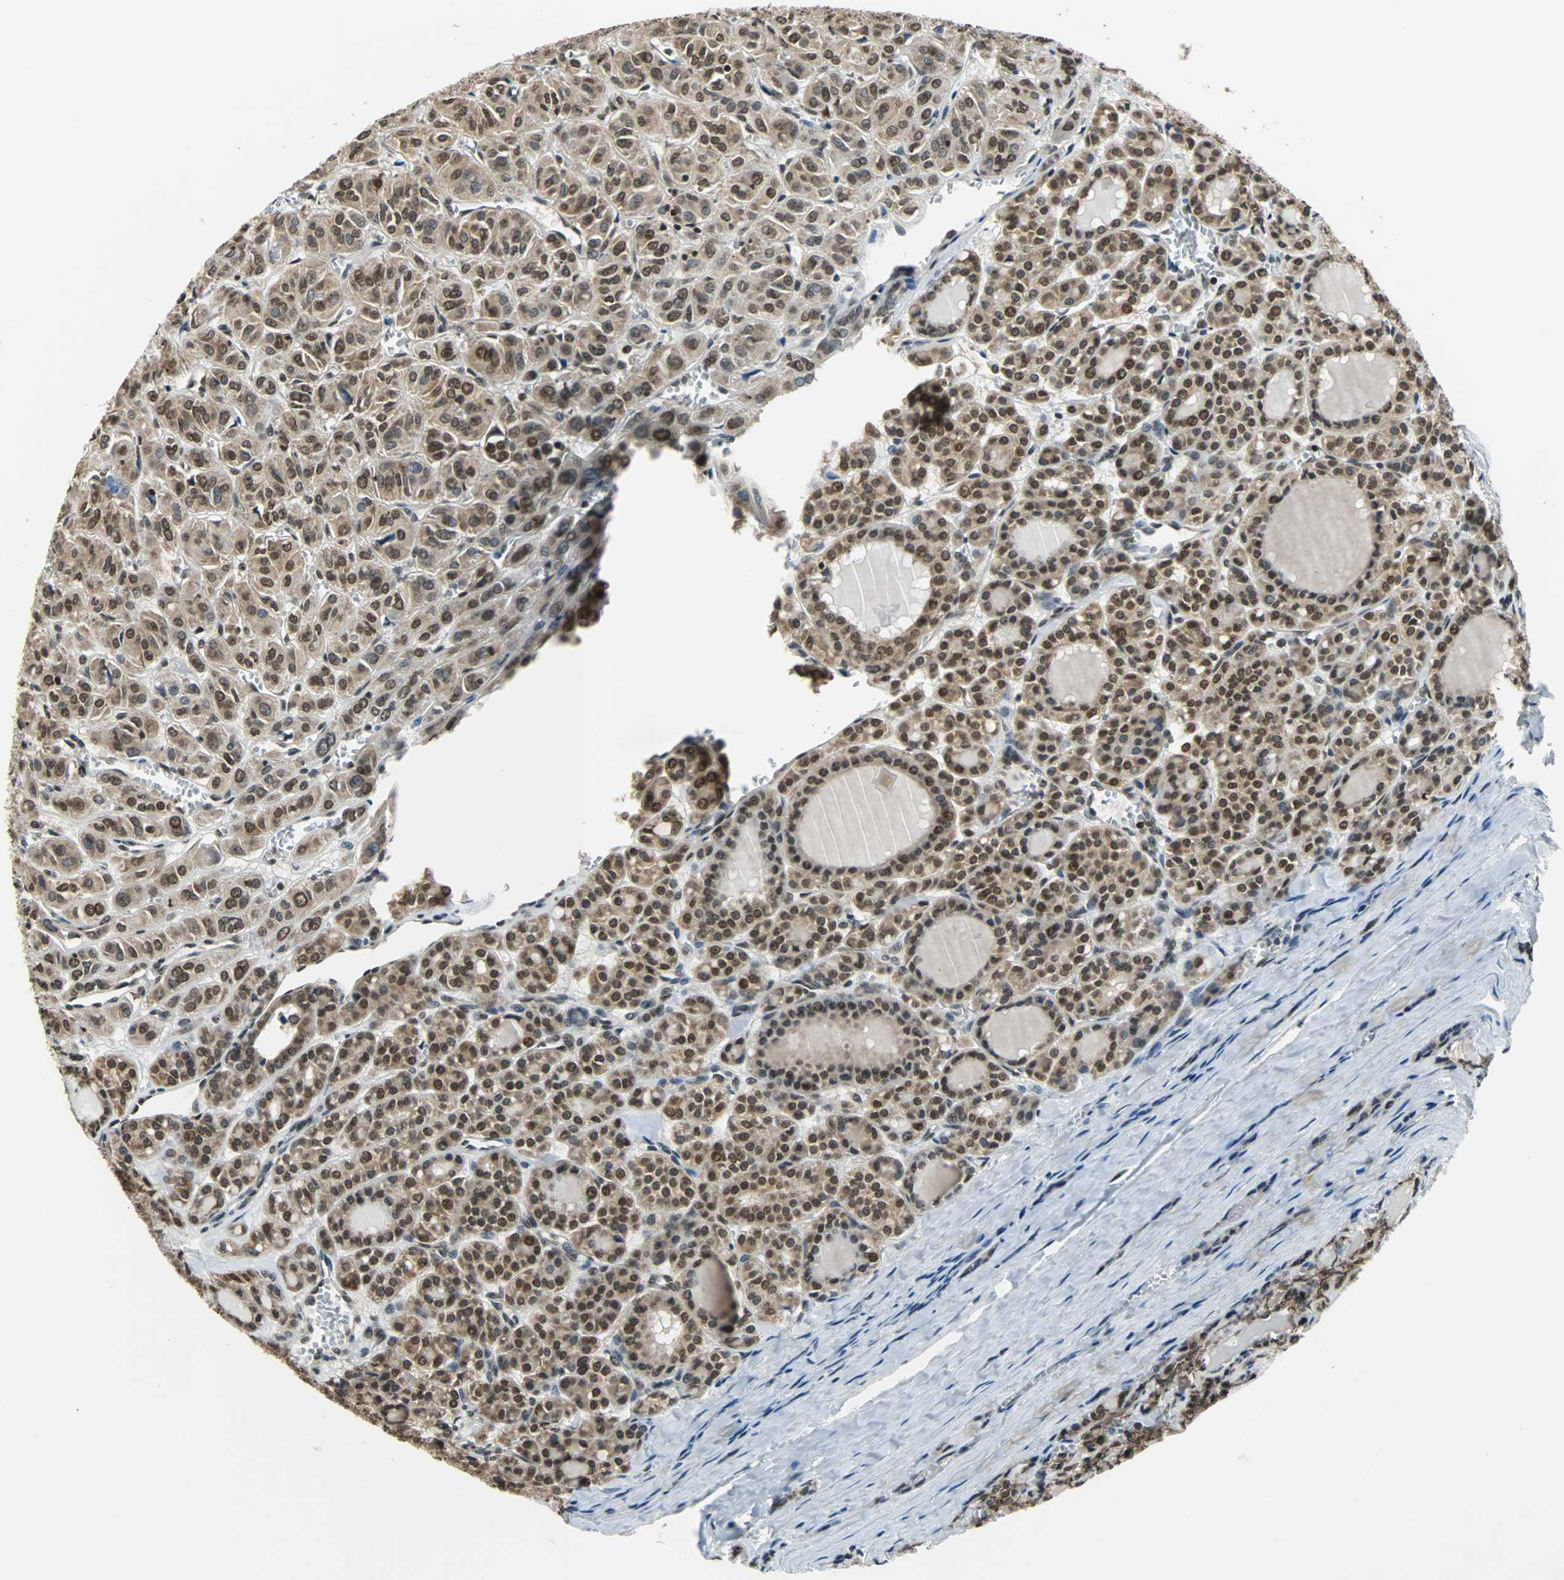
{"staining": {"intensity": "moderate", "quantity": ">75%", "location": "cytoplasmic/membranous,nuclear"}, "tissue": "thyroid cancer", "cell_type": "Tumor cells", "image_type": "cancer", "snomed": [{"axis": "morphology", "description": "Follicular adenoma carcinoma, NOS"}, {"axis": "topography", "description": "Thyroid gland"}], "caption": "This is a histology image of IHC staining of thyroid follicular adenoma carcinoma, which shows moderate staining in the cytoplasmic/membranous and nuclear of tumor cells.", "gene": "REST", "patient": {"sex": "female", "age": 71}}